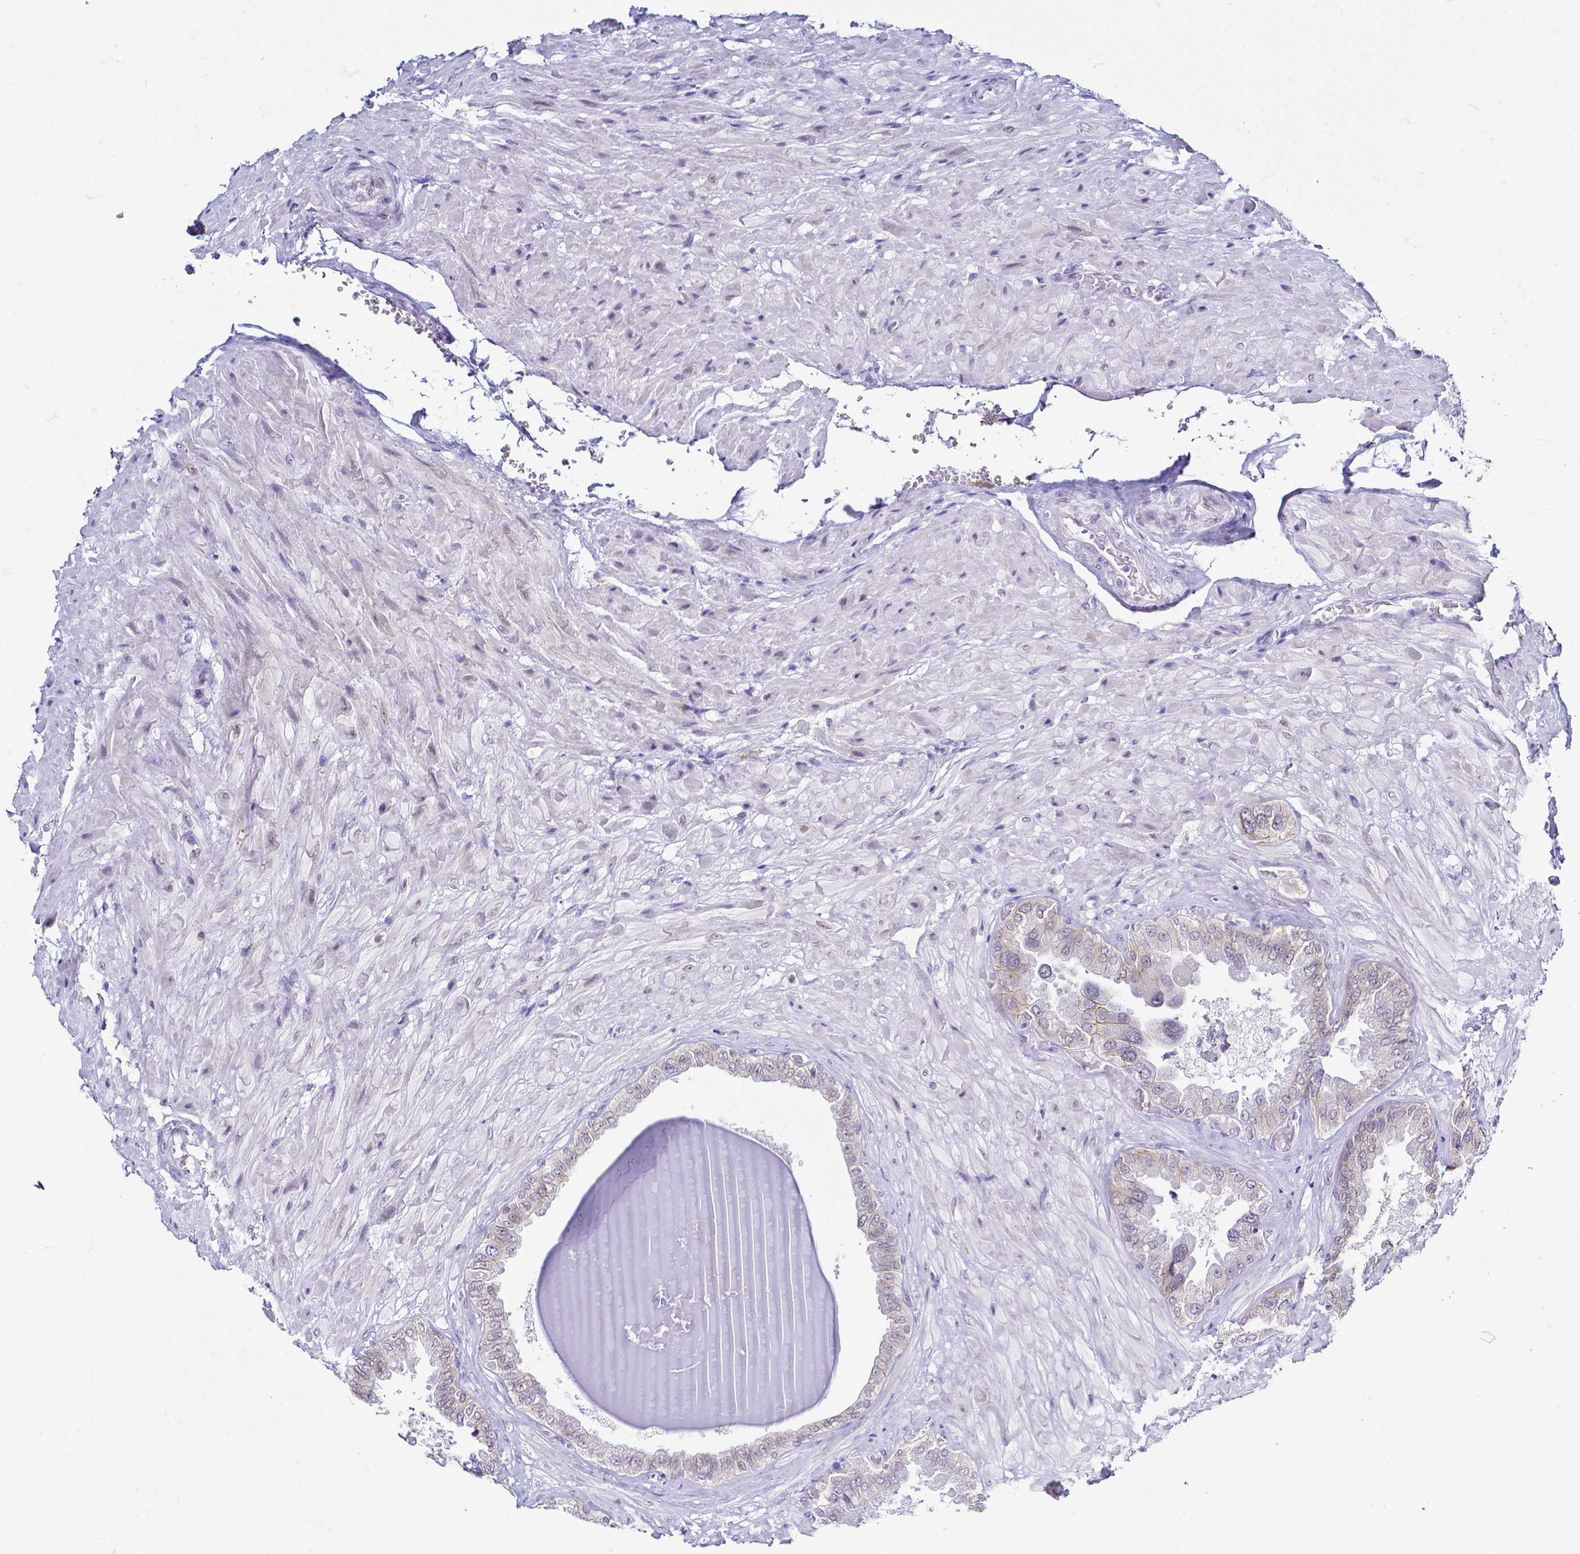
{"staining": {"intensity": "moderate", "quantity": "25%-75%", "location": "cytoplasmic/membranous"}, "tissue": "seminal vesicle", "cell_type": "Glandular cells", "image_type": "normal", "snomed": [{"axis": "morphology", "description": "Normal tissue, NOS"}, {"axis": "topography", "description": "Seminal veicle"}], "caption": "A high-resolution histopathology image shows immunohistochemistry (IHC) staining of benign seminal vesicle, which demonstrates moderate cytoplasmic/membranous expression in approximately 25%-75% of glandular cells.", "gene": "FAM83G", "patient": {"sex": "male", "age": 68}}